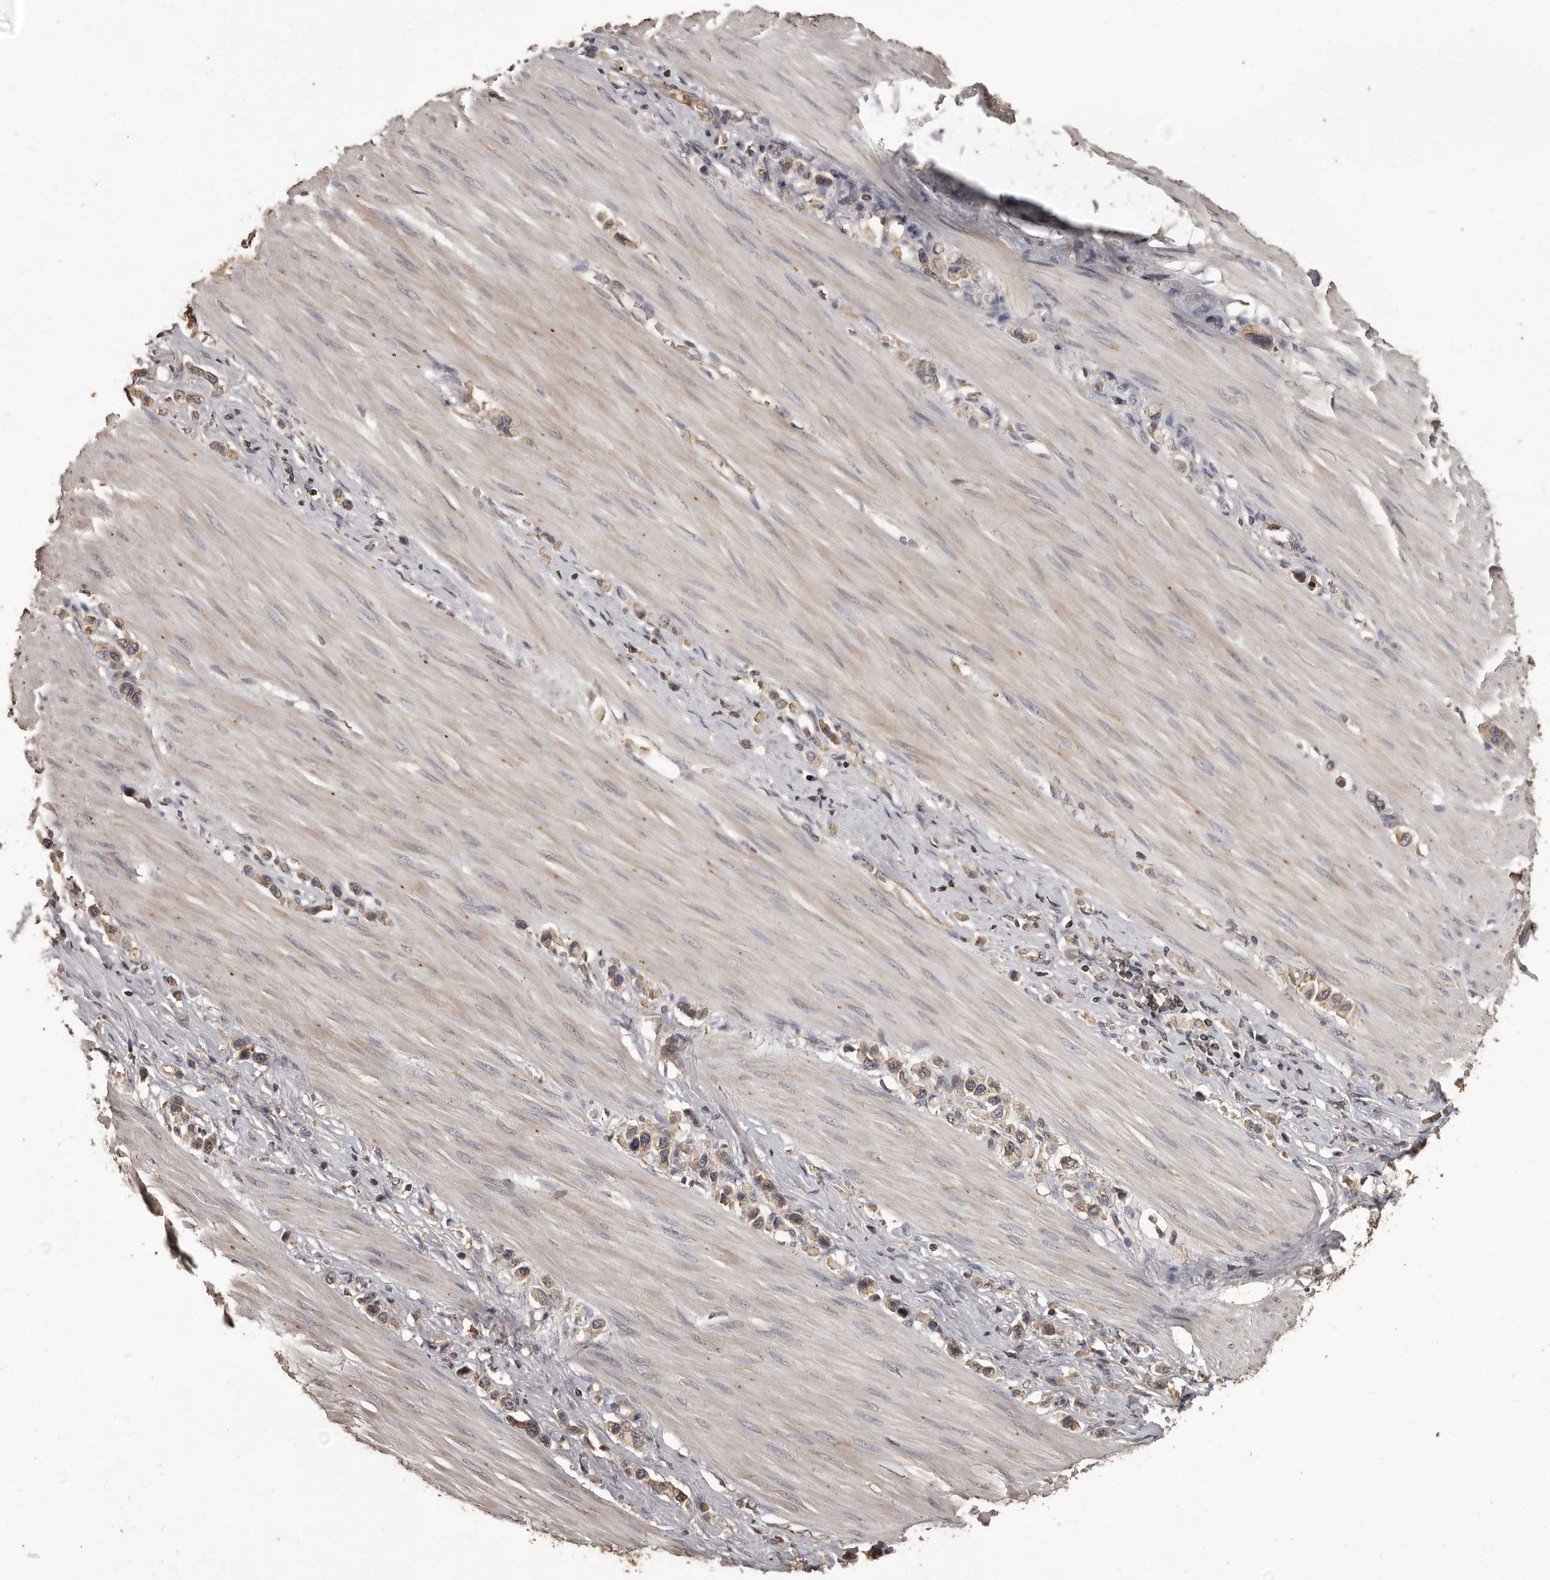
{"staining": {"intensity": "moderate", "quantity": ">75%", "location": "cytoplasmic/membranous"}, "tissue": "stomach cancer", "cell_type": "Tumor cells", "image_type": "cancer", "snomed": [{"axis": "morphology", "description": "Adenocarcinoma, NOS"}, {"axis": "topography", "description": "Stomach"}], "caption": "Stomach cancer (adenocarcinoma) stained with a brown dye demonstrates moderate cytoplasmic/membranous positive expression in approximately >75% of tumor cells.", "gene": "MGAT5", "patient": {"sex": "female", "age": 65}}